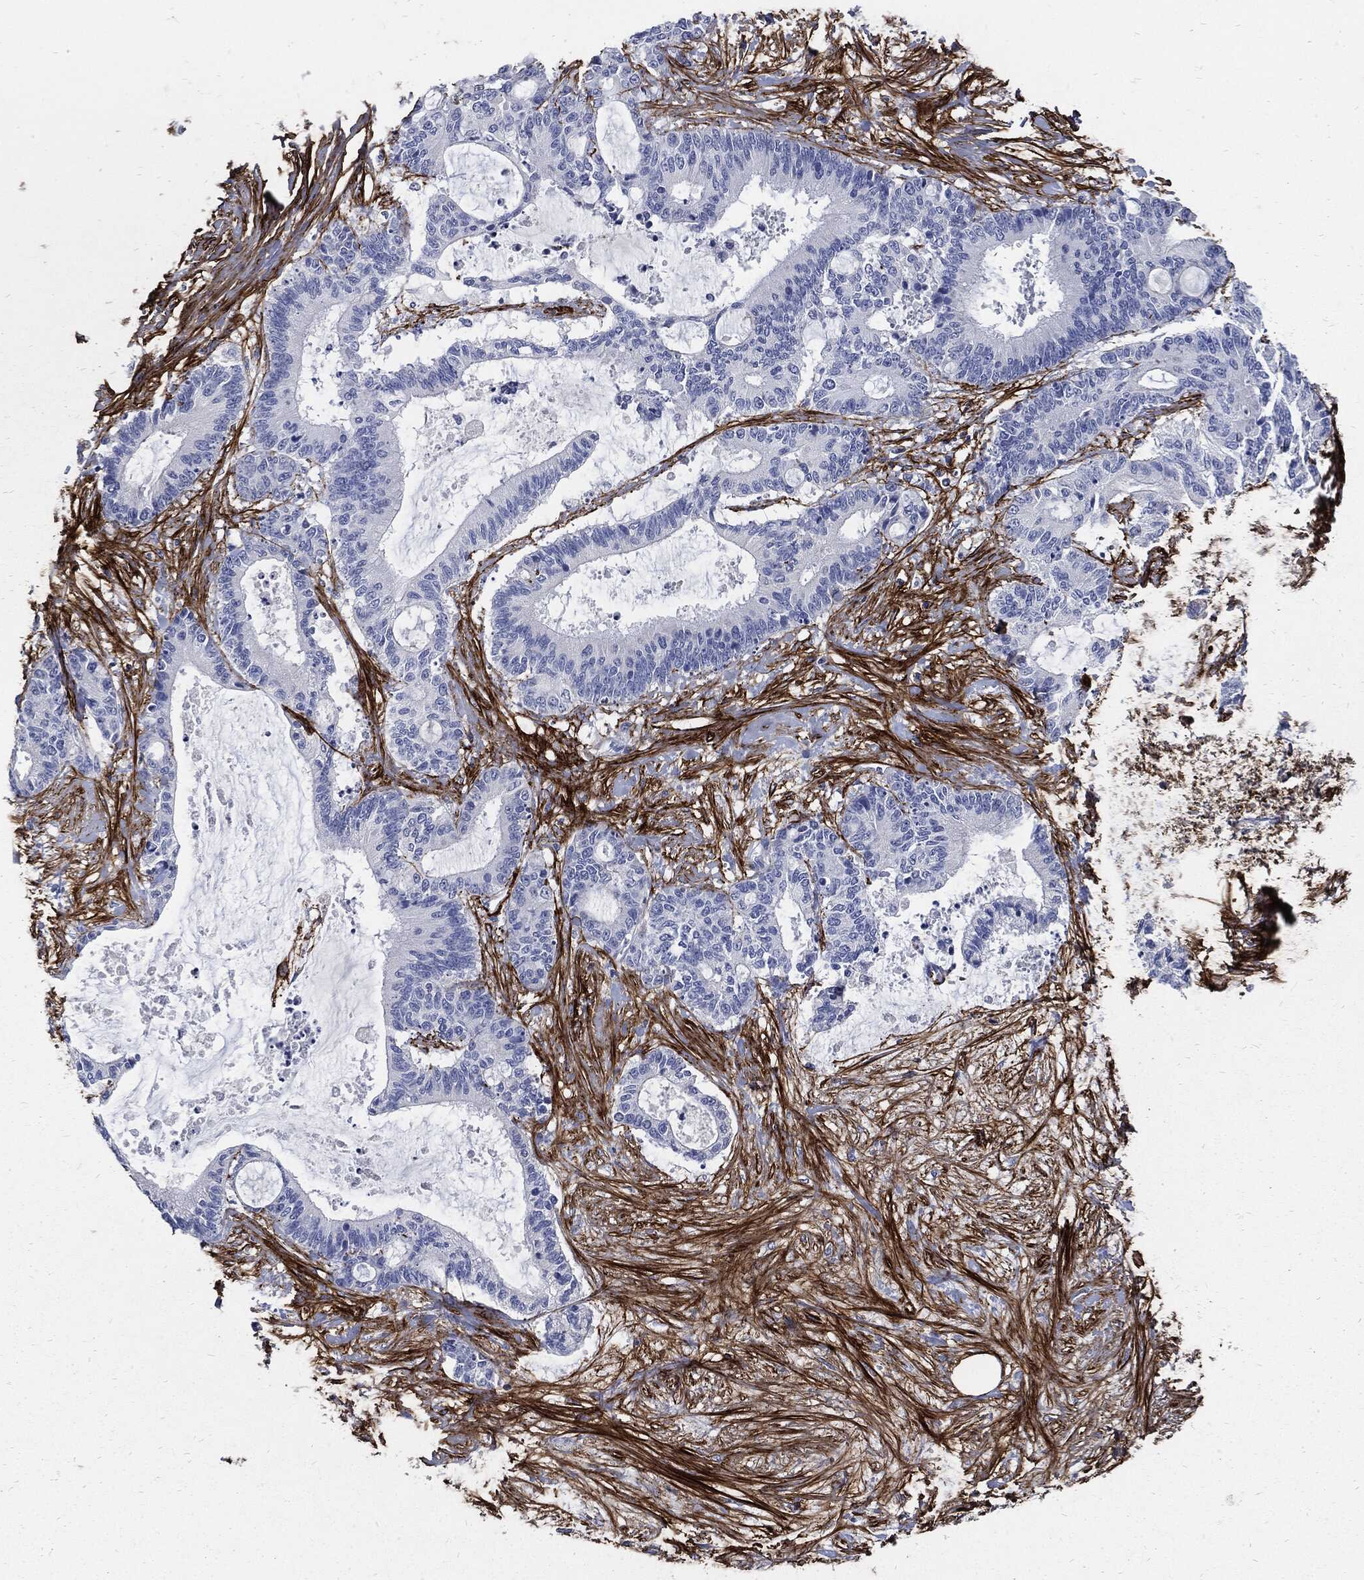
{"staining": {"intensity": "negative", "quantity": "none", "location": "none"}, "tissue": "liver cancer", "cell_type": "Tumor cells", "image_type": "cancer", "snomed": [{"axis": "morphology", "description": "Cholangiocarcinoma"}, {"axis": "topography", "description": "Liver"}], "caption": "Immunohistochemical staining of human cholangiocarcinoma (liver) exhibits no significant staining in tumor cells. Brightfield microscopy of IHC stained with DAB (brown) and hematoxylin (blue), captured at high magnification.", "gene": "FBN1", "patient": {"sex": "female", "age": 73}}